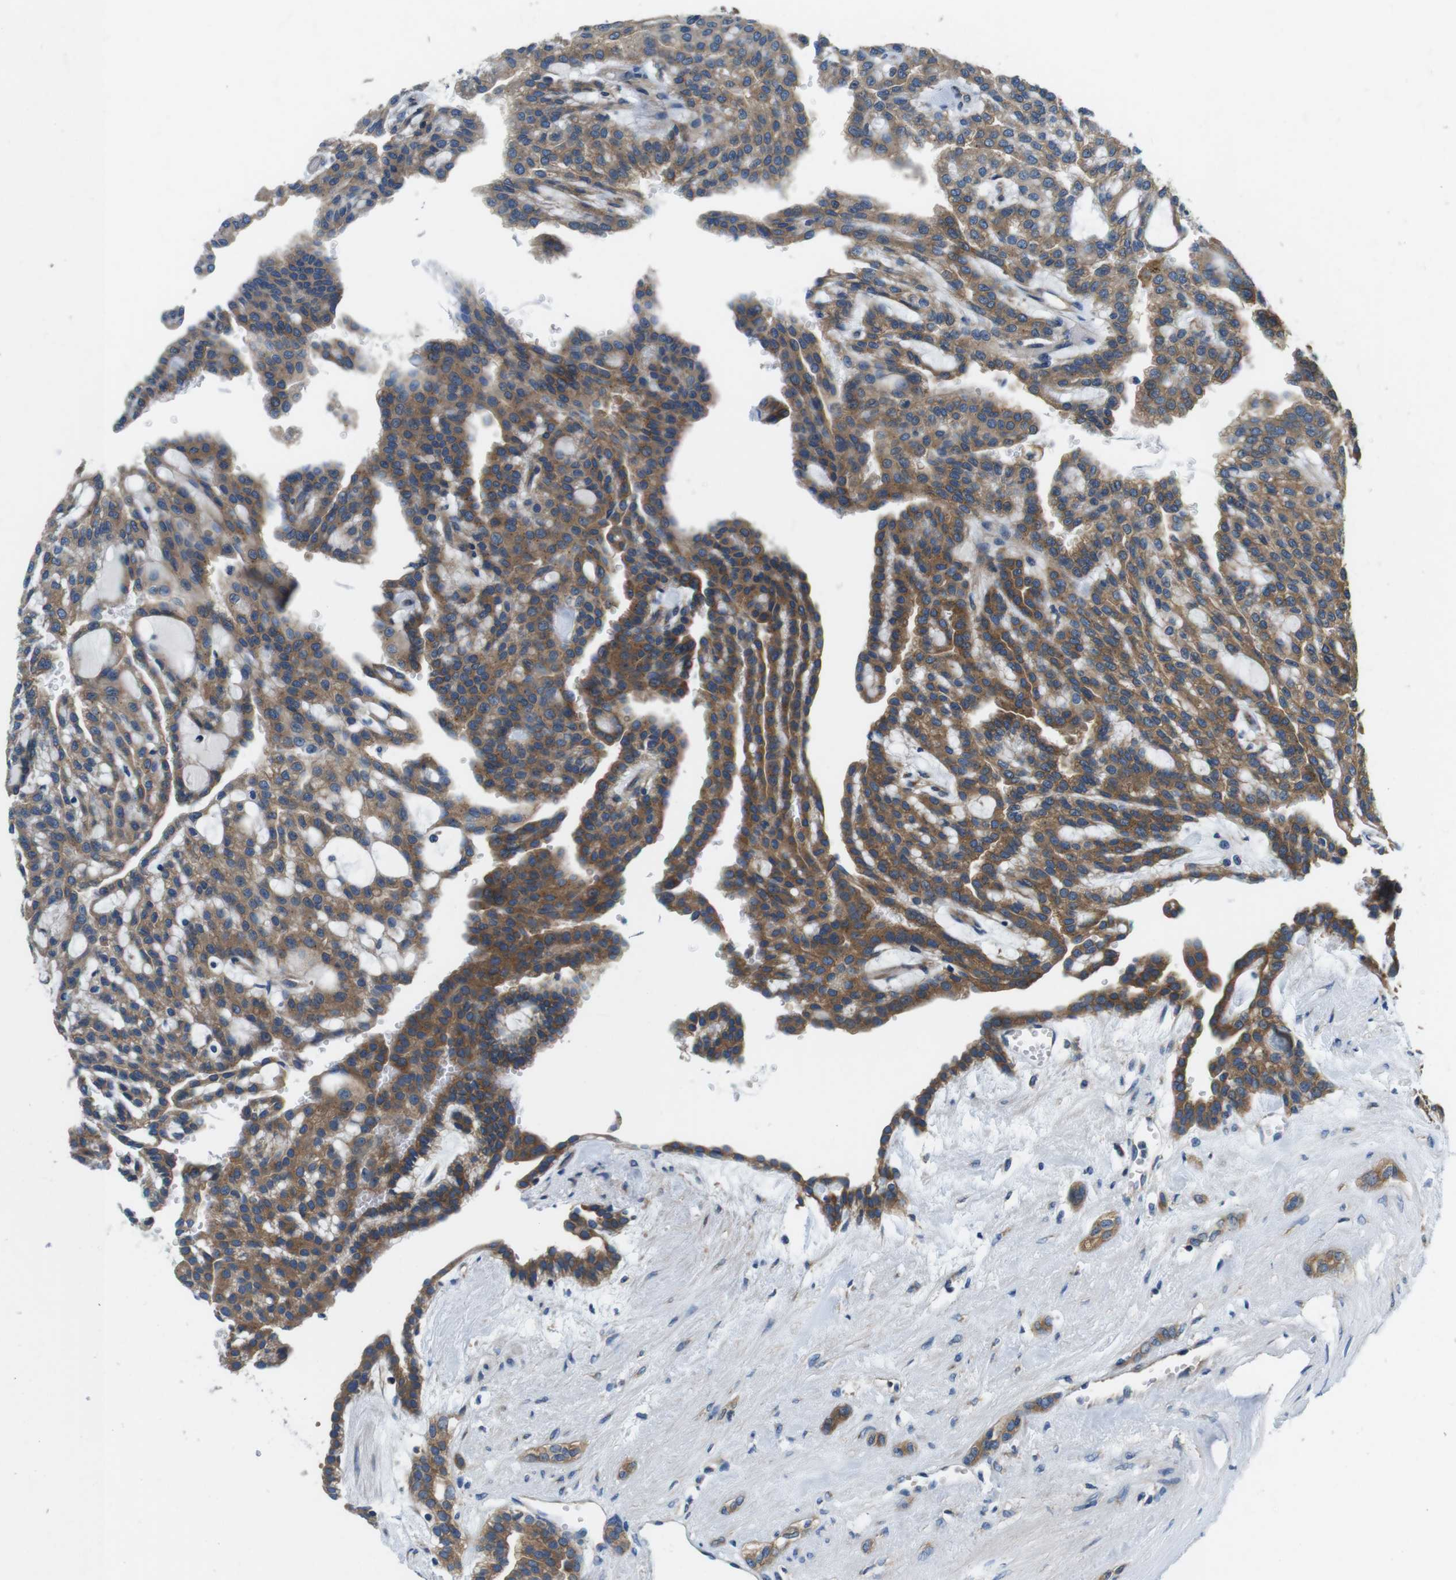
{"staining": {"intensity": "moderate", "quantity": ">75%", "location": "cytoplasmic/membranous"}, "tissue": "renal cancer", "cell_type": "Tumor cells", "image_type": "cancer", "snomed": [{"axis": "morphology", "description": "Adenocarcinoma, NOS"}, {"axis": "topography", "description": "Kidney"}], "caption": "IHC (DAB) staining of renal cancer (adenocarcinoma) displays moderate cytoplasmic/membranous protein expression in about >75% of tumor cells. Nuclei are stained in blue.", "gene": "DENND4C", "patient": {"sex": "male", "age": 63}}